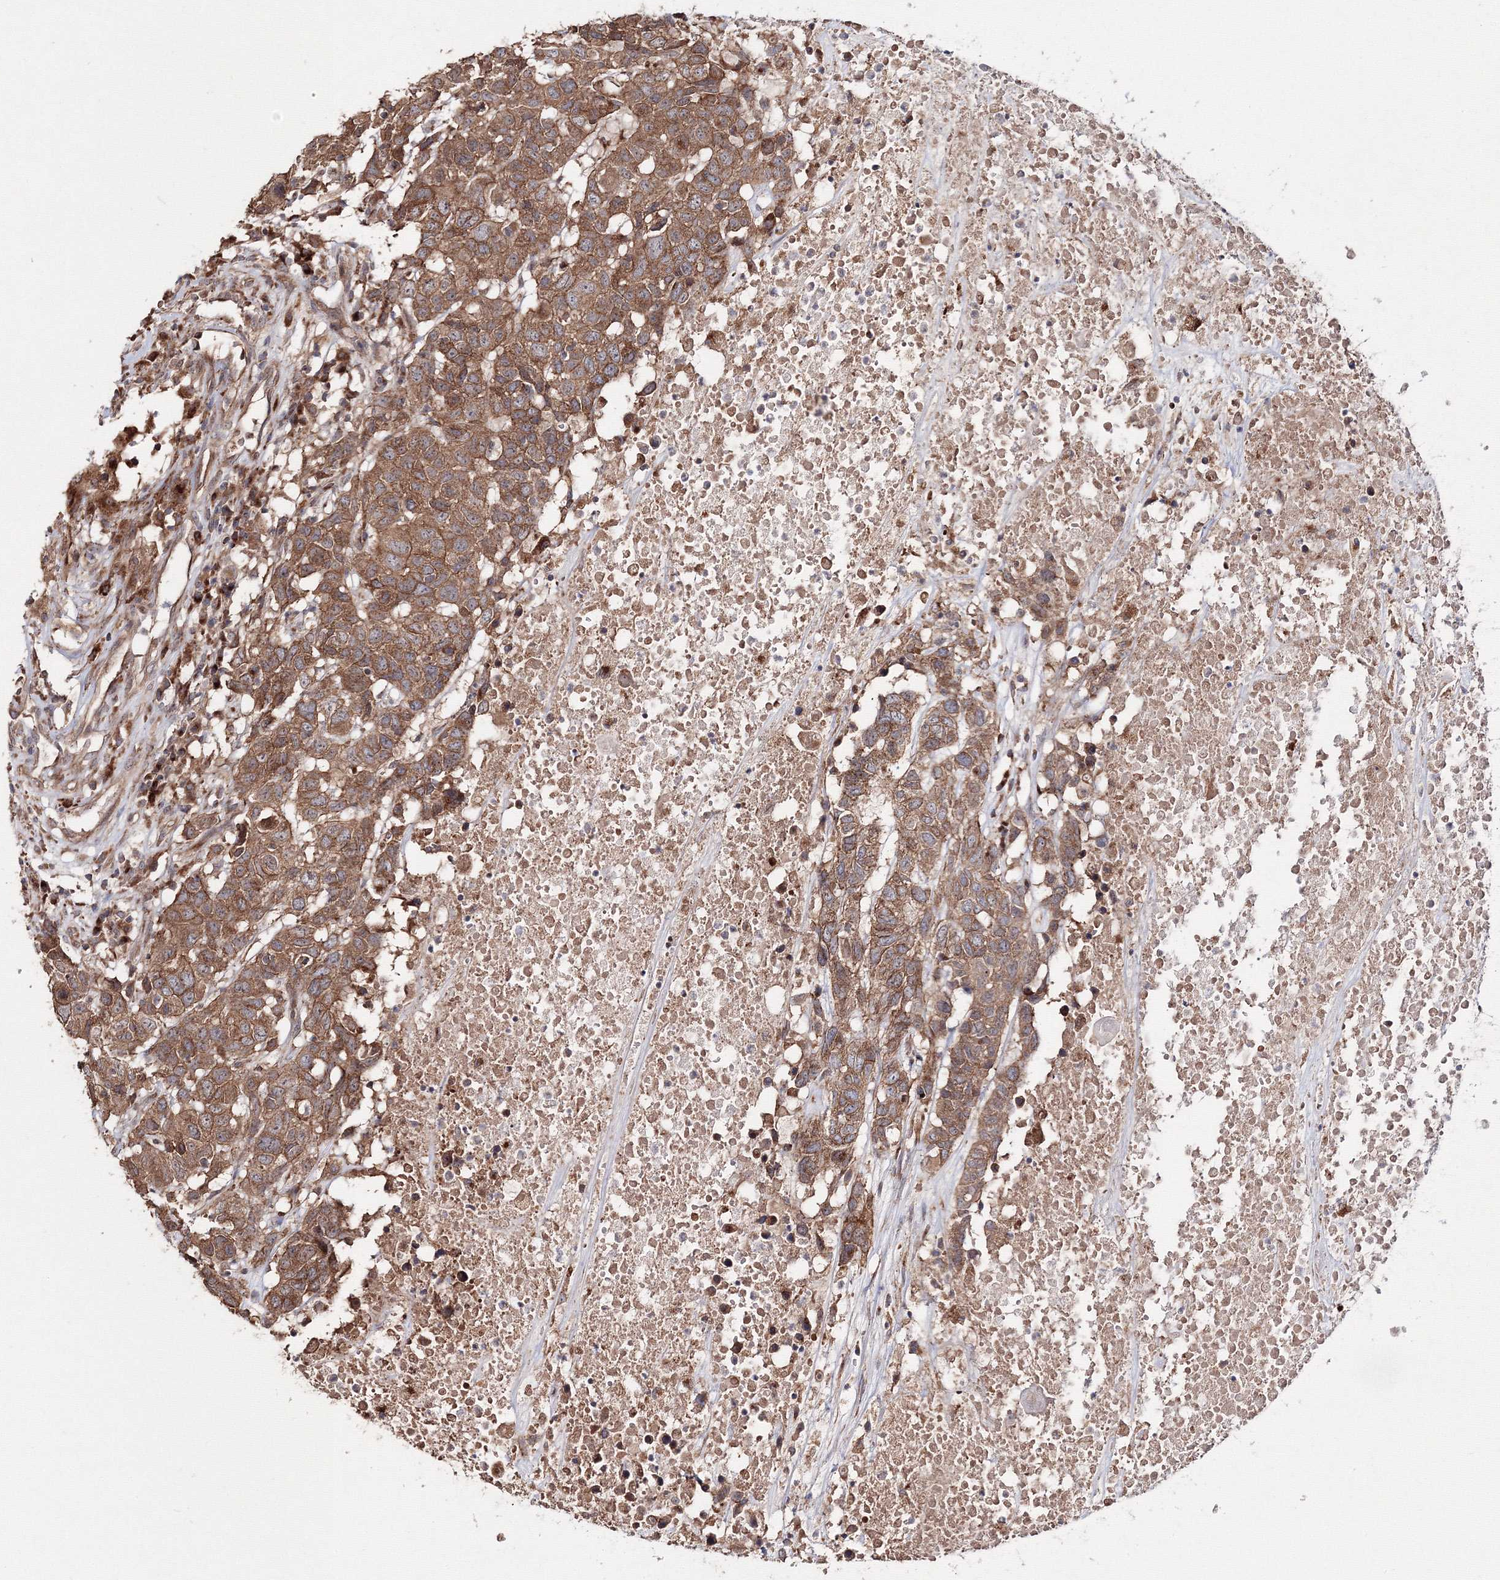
{"staining": {"intensity": "moderate", "quantity": ">75%", "location": "cytoplasmic/membranous"}, "tissue": "head and neck cancer", "cell_type": "Tumor cells", "image_type": "cancer", "snomed": [{"axis": "morphology", "description": "Squamous cell carcinoma, NOS"}, {"axis": "topography", "description": "Head-Neck"}], "caption": "Immunohistochemistry image of neoplastic tissue: human squamous cell carcinoma (head and neck) stained using immunohistochemistry reveals medium levels of moderate protein expression localized specifically in the cytoplasmic/membranous of tumor cells, appearing as a cytoplasmic/membranous brown color.", "gene": "DDO", "patient": {"sex": "male", "age": 66}}